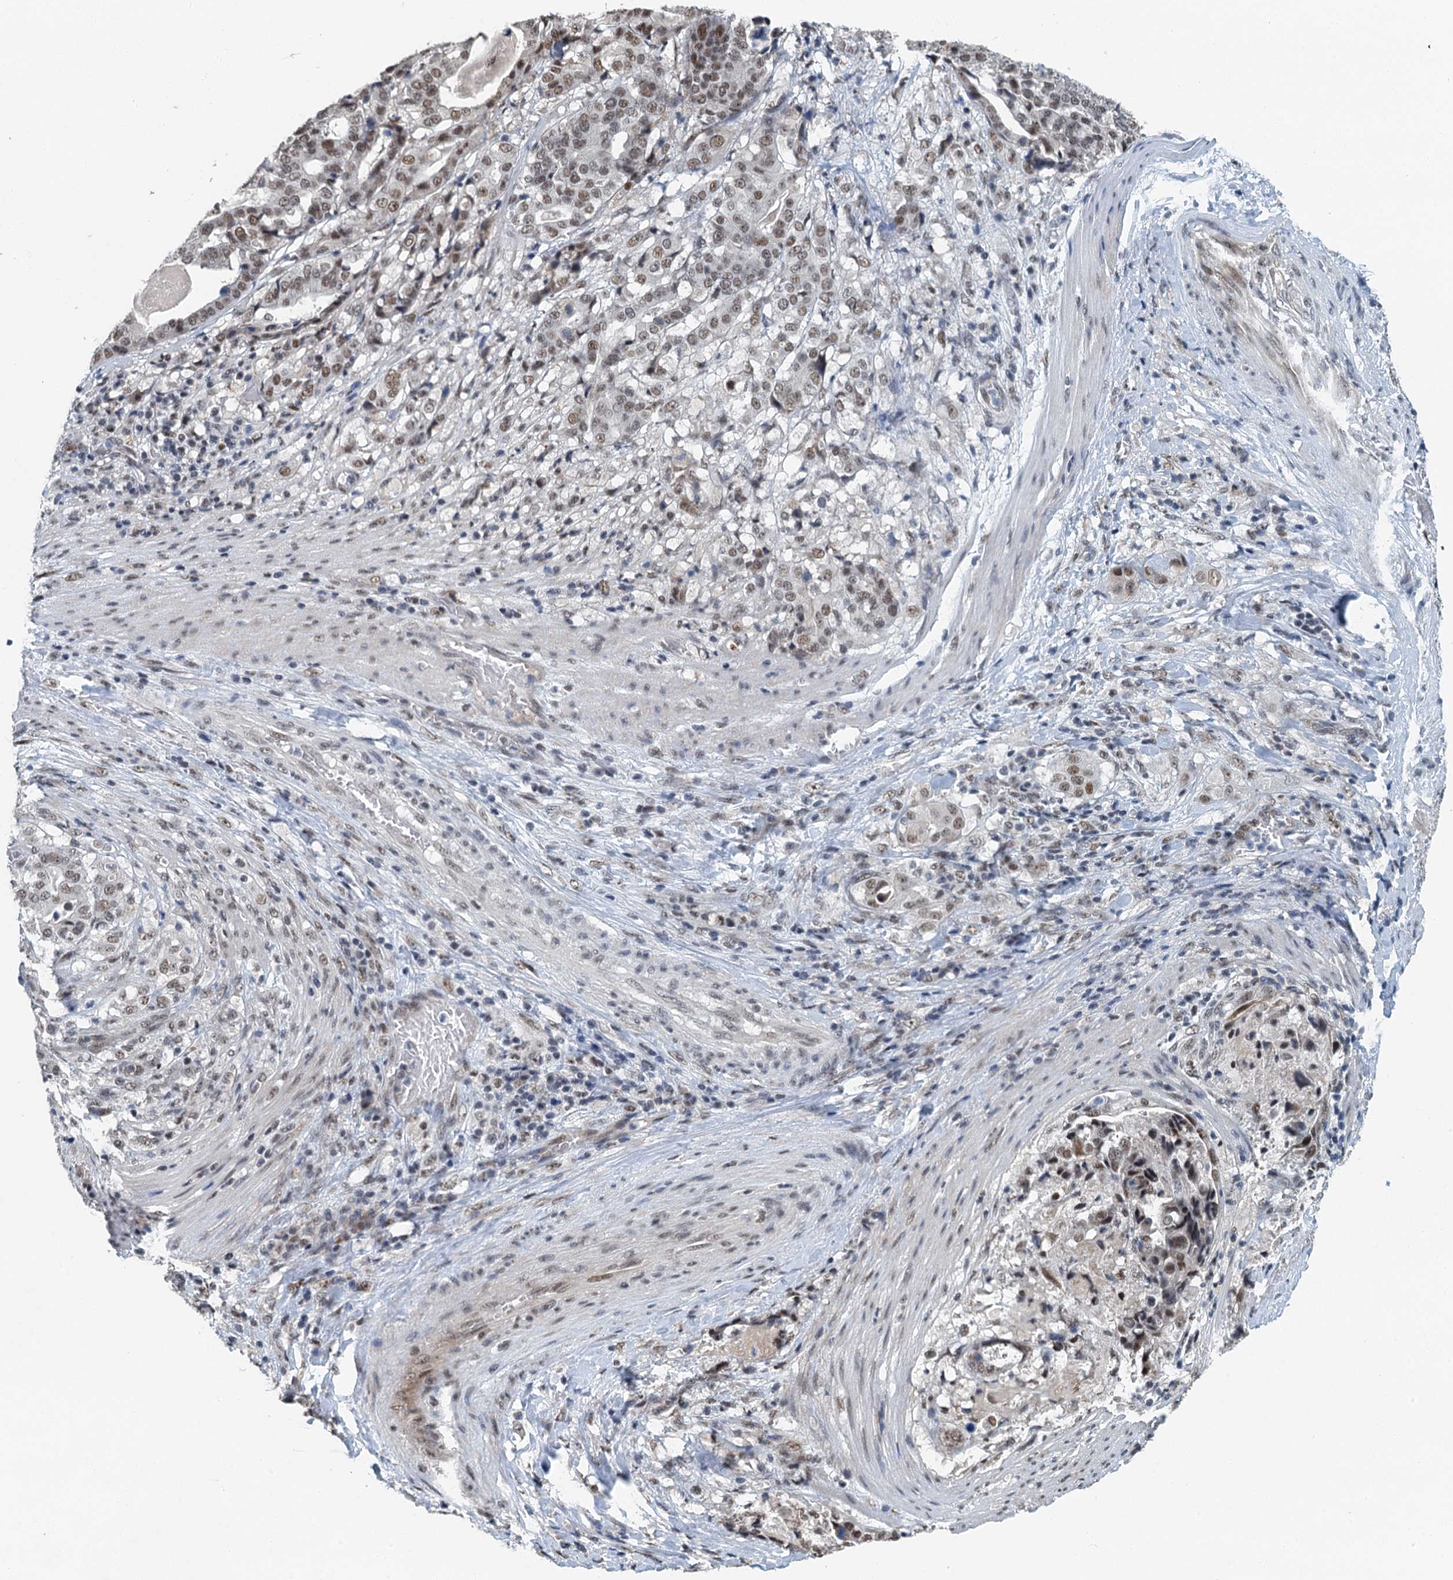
{"staining": {"intensity": "moderate", "quantity": ">75%", "location": "nuclear"}, "tissue": "stomach cancer", "cell_type": "Tumor cells", "image_type": "cancer", "snomed": [{"axis": "morphology", "description": "Adenocarcinoma, NOS"}, {"axis": "topography", "description": "Stomach"}], "caption": "Brown immunohistochemical staining in stomach cancer (adenocarcinoma) exhibits moderate nuclear expression in about >75% of tumor cells. (DAB (3,3'-diaminobenzidine) IHC with brightfield microscopy, high magnification).", "gene": "MTA3", "patient": {"sex": "male", "age": 48}}